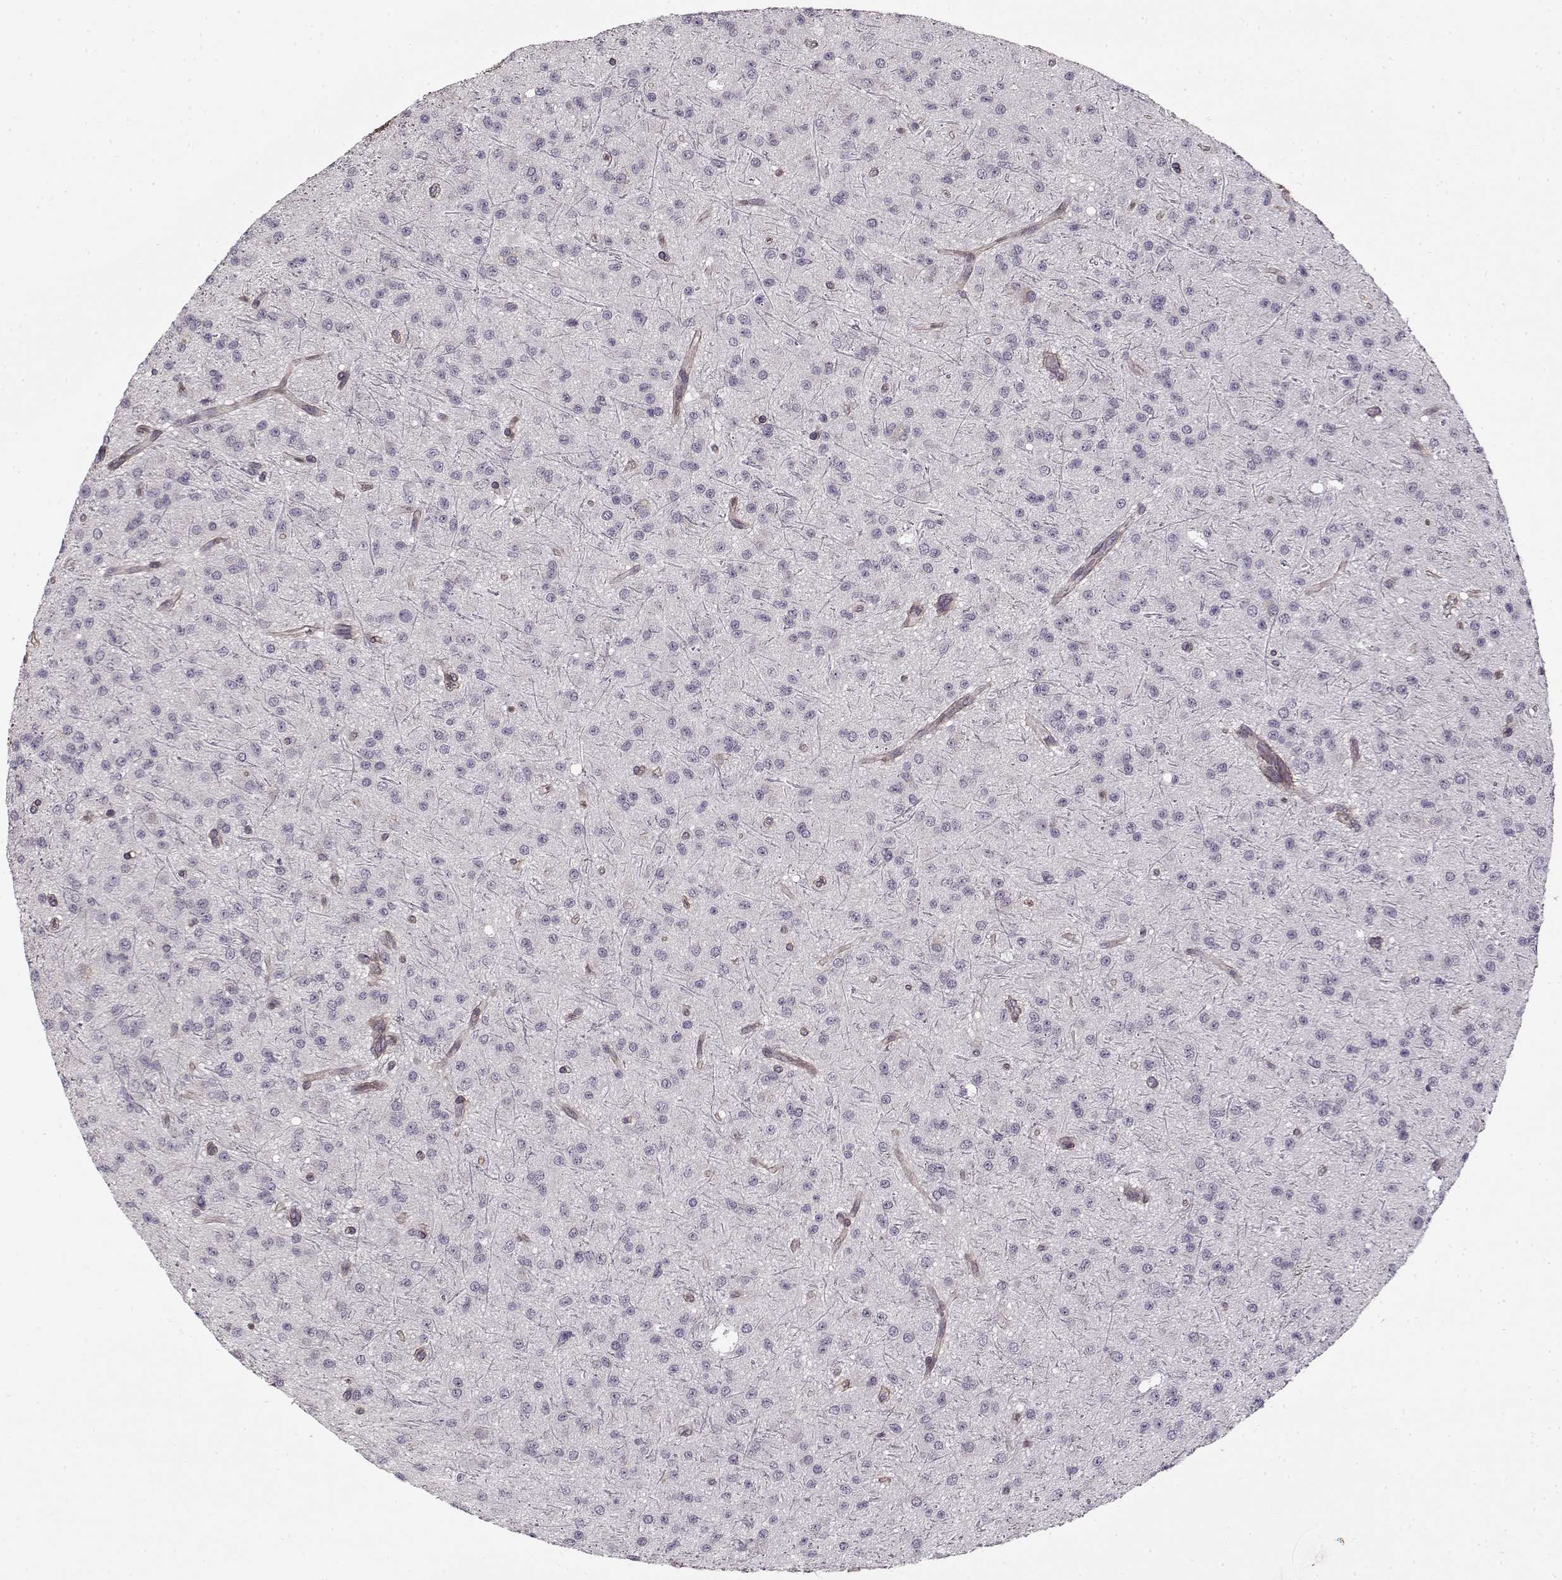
{"staining": {"intensity": "negative", "quantity": "none", "location": "none"}, "tissue": "glioma", "cell_type": "Tumor cells", "image_type": "cancer", "snomed": [{"axis": "morphology", "description": "Glioma, malignant, Low grade"}, {"axis": "topography", "description": "Brain"}], "caption": "Tumor cells are negative for brown protein staining in malignant glioma (low-grade).", "gene": "LAMB2", "patient": {"sex": "male", "age": 27}}